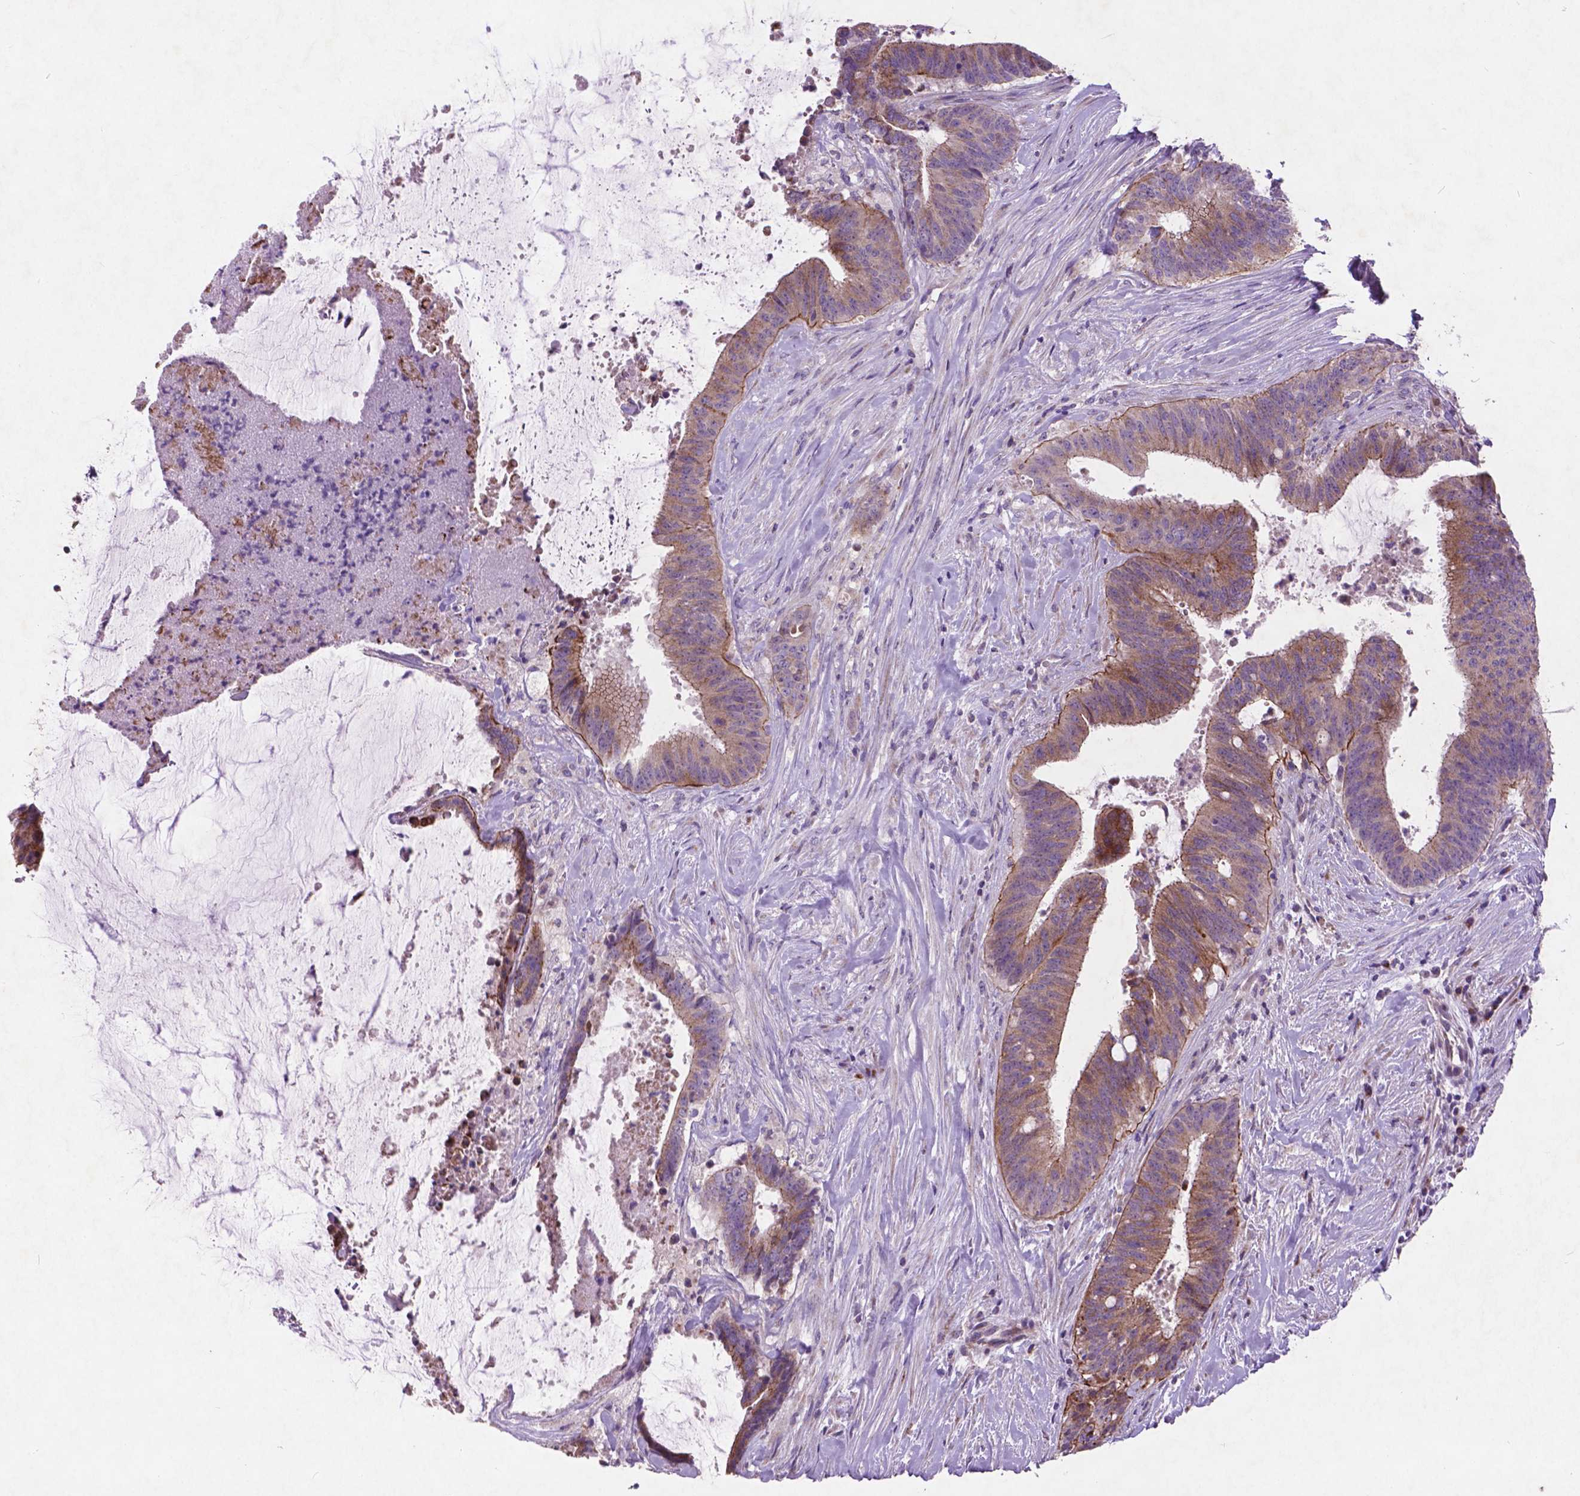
{"staining": {"intensity": "moderate", "quantity": ">75%", "location": "cytoplasmic/membranous"}, "tissue": "colorectal cancer", "cell_type": "Tumor cells", "image_type": "cancer", "snomed": [{"axis": "morphology", "description": "Adenocarcinoma, NOS"}, {"axis": "topography", "description": "Colon"}], "caption": "Human colorectal cancer stained with a protein marker displays moderate staining in tumor cells.", "gene": "ATG4D", "patient": {"sex": "female", "age": 43}}